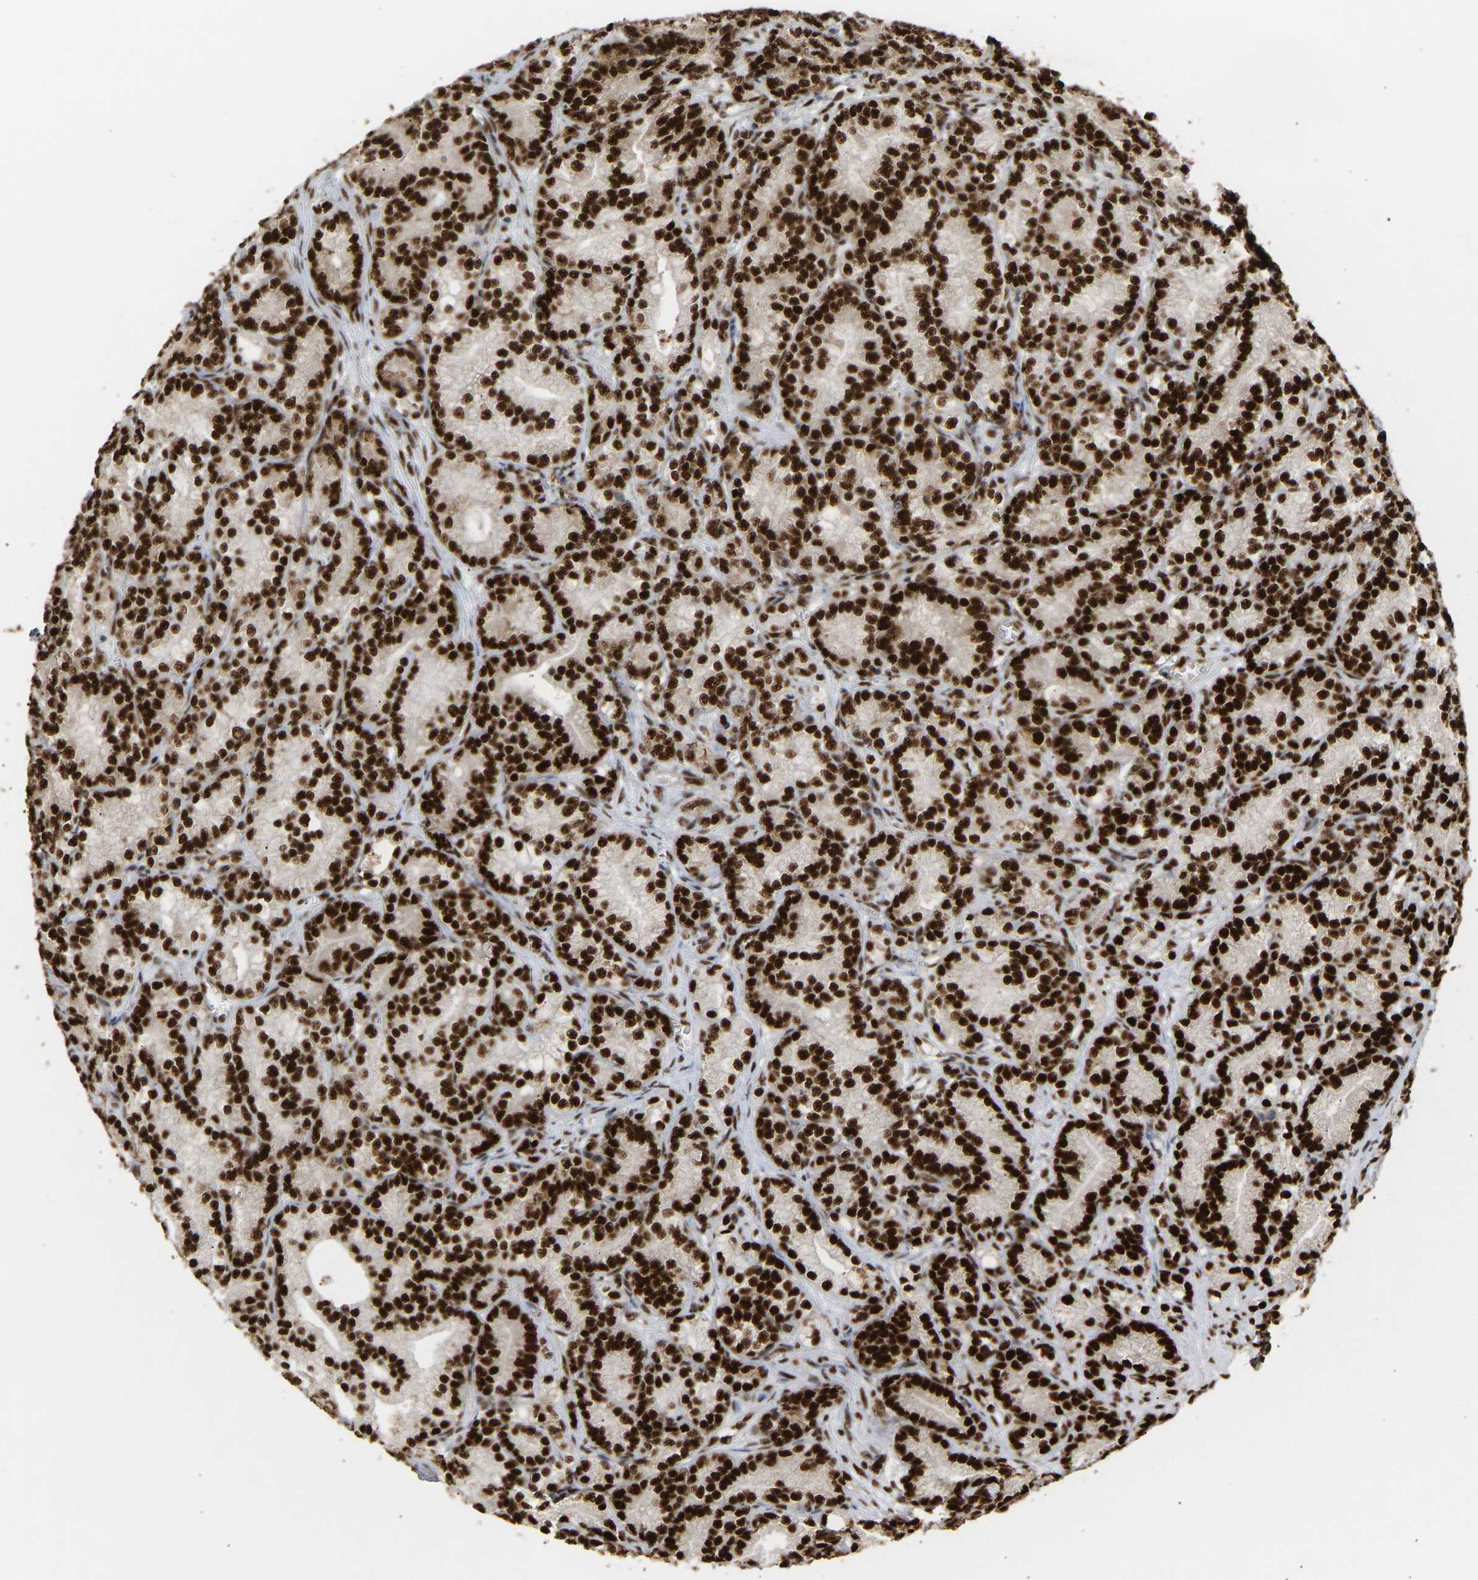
{"staining": {"intensity": "strong", "quantity": ">75%", "location": "nuclear"}, "tissue": "prostate cancer", "cell_type": "Tumor cells", "image_type": "cancer", "snomed": [{"axis": "morphology", "description": "Adenocarcinoma, Low grade"}, {"axis": "topography", "description": "Prostate"}], "caption": "A brown stain shows strong nuclear expression of a protein in prostate low-grade adenocarcinoma tumor cells.", "gene": "ALYREF", "patient": {"sex": "male", "age": 89}}